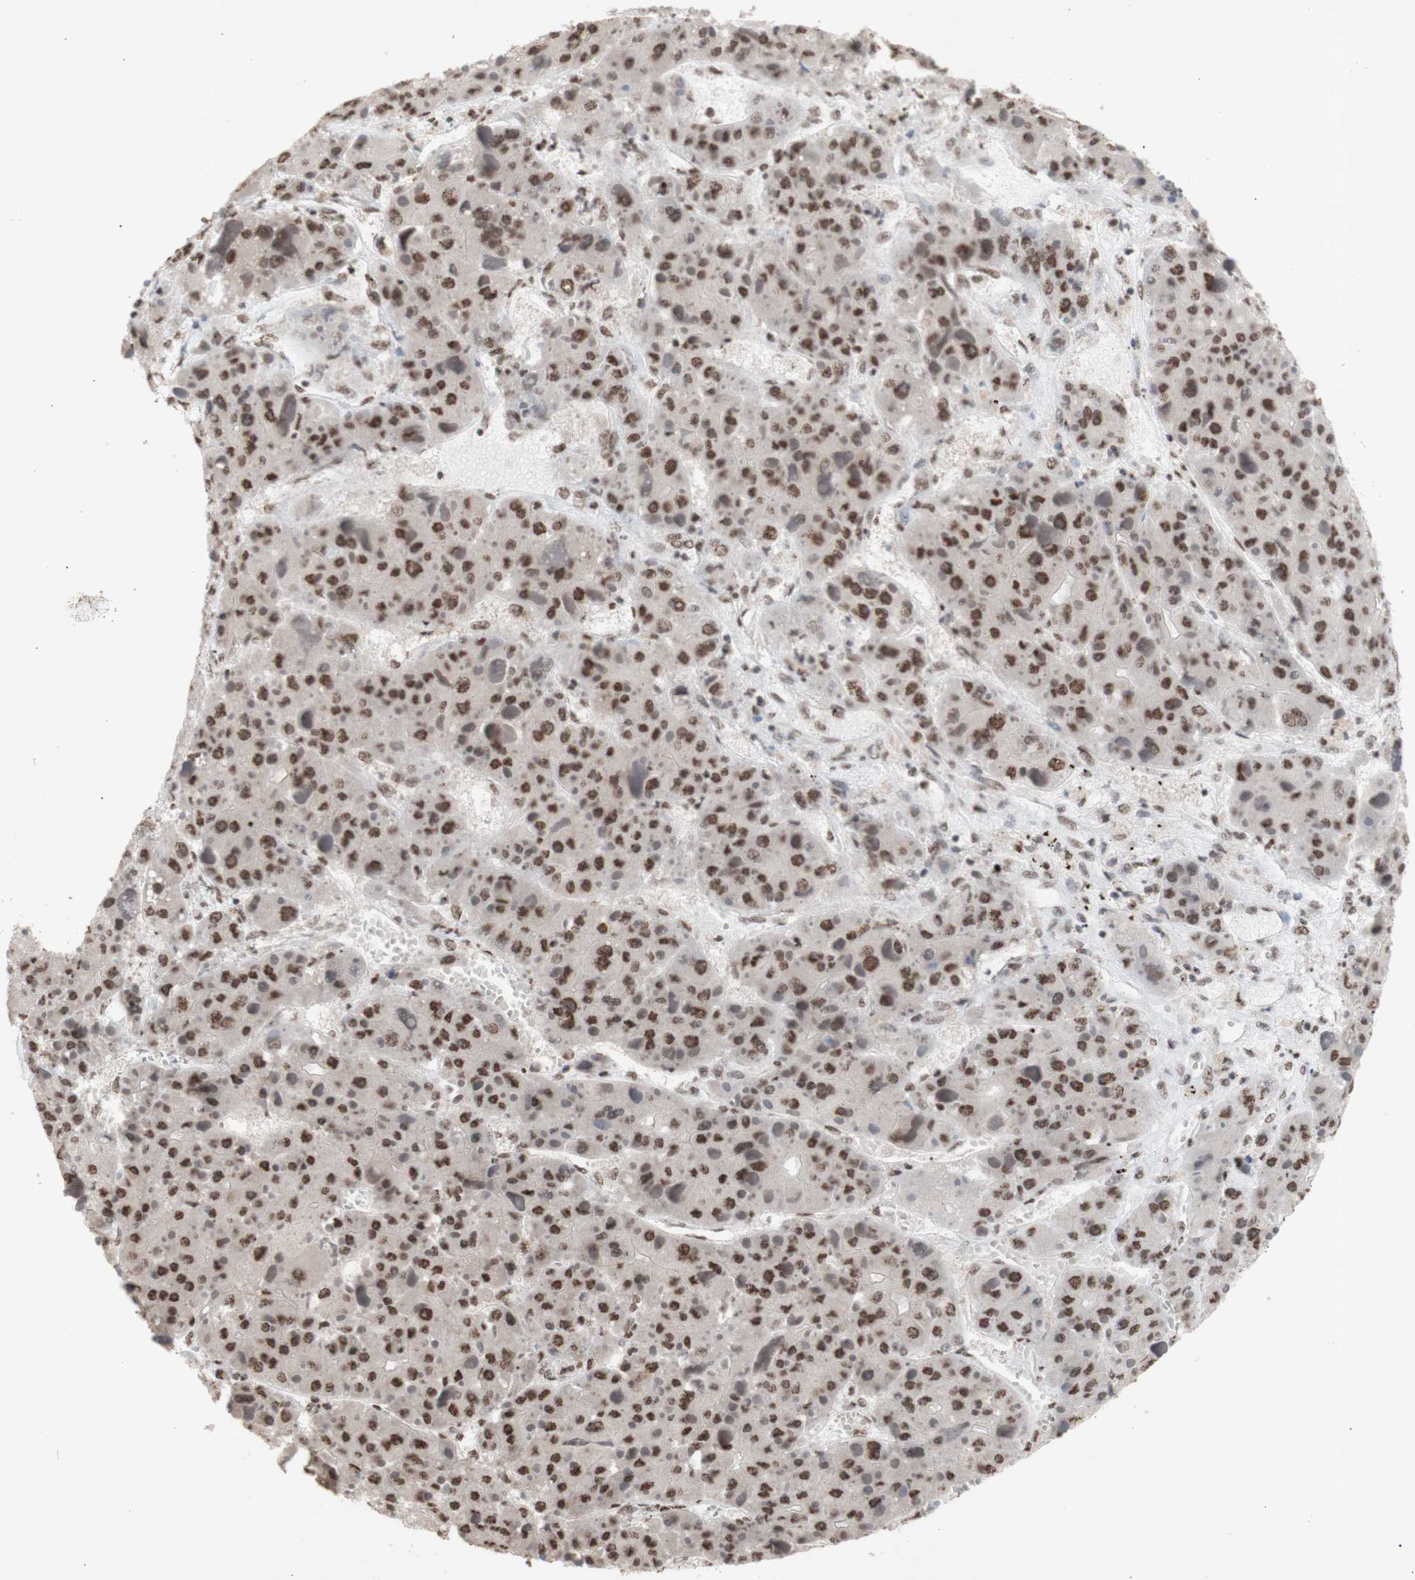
{"staining": {"intensity": "strong", "quantity": ">75%", "location": "nuclear"}, "tissue": "liver cancer", "cell_type": "Tumor cells", "image_type": "cancer", "snomed": [{"axis": "morphology", "description": "Carcinoma, Hepatocellular, NOS"}, {"axis": "topography", "description": "Liver"}], "caption": "Immunohistochemistry (IHC) (DAB (3,3'-diaminobenzidine)) staining of liver hepatocellular carcinoma shows strong nuclear protein staining in approximately >75% of tumor cells. (Stains: DAB in brown, nuclei in blue, Microscopy: brightfield microscopy at high magnification).", "gene": "SFPQ", "patient": {"sex": "female", "age": 73}}